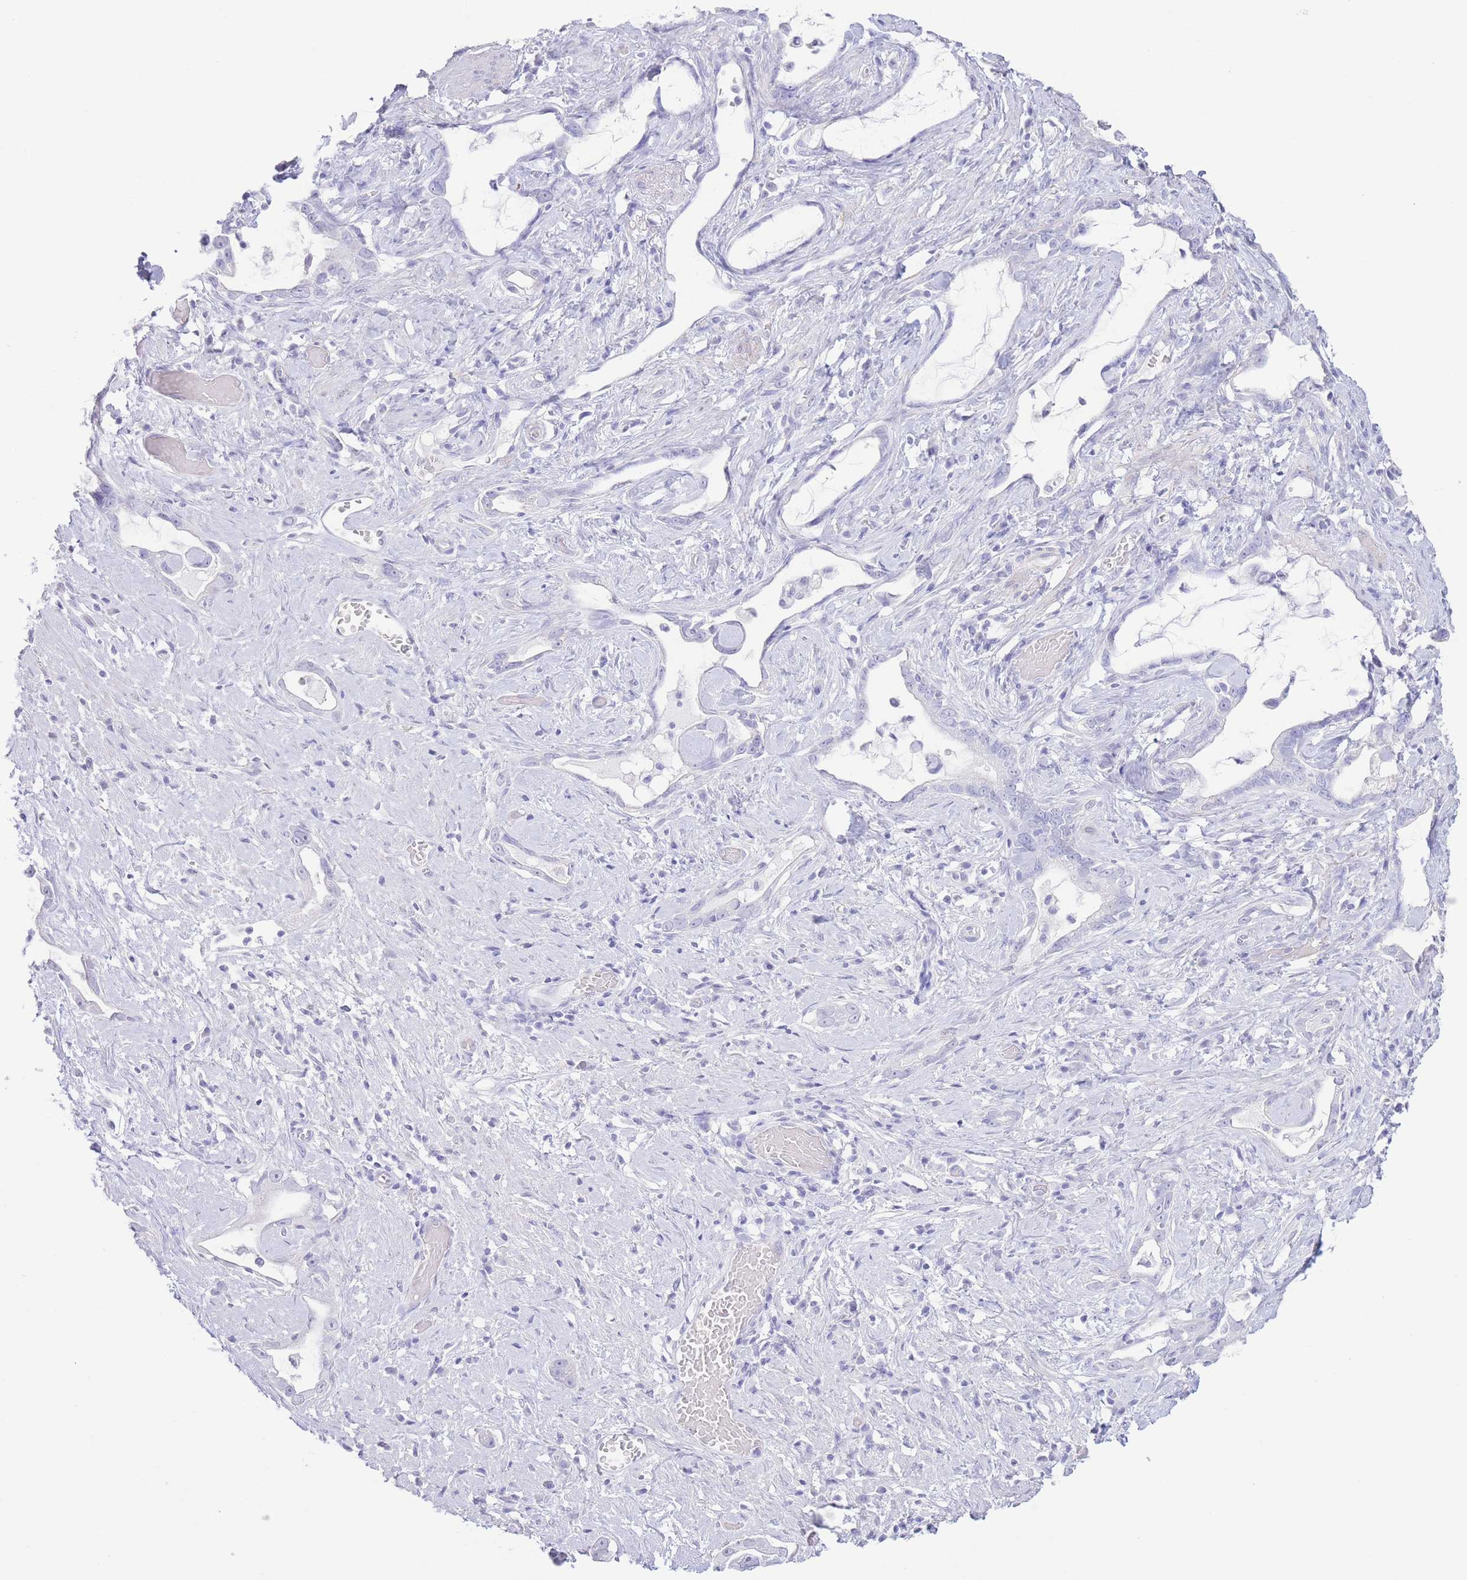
{"staining": {"intensity": "negative", "quantity": "none", "location": "none"}, "tissue": "stomach cancer", "cell_type": "Tumor cells", "image_type": "cancer", "snomed": [{"axis": "morphology", "description": "Adenocarcinoma, NOS"}, {"axis": "topography", "description": "Stomach"}], "caption": "Stomach cancer was stained to show a protein in brown. There is no significant staining in tumor cells. (Stains: DAB (3,3'-diaminobenzidine) immunohistochemistry (IHC) with hematoxylin counter stain, Microscopy: brightfield microscopy at high magnification).", "gene": "PKLR", "patient": {"sex": "male", "age": 55}}